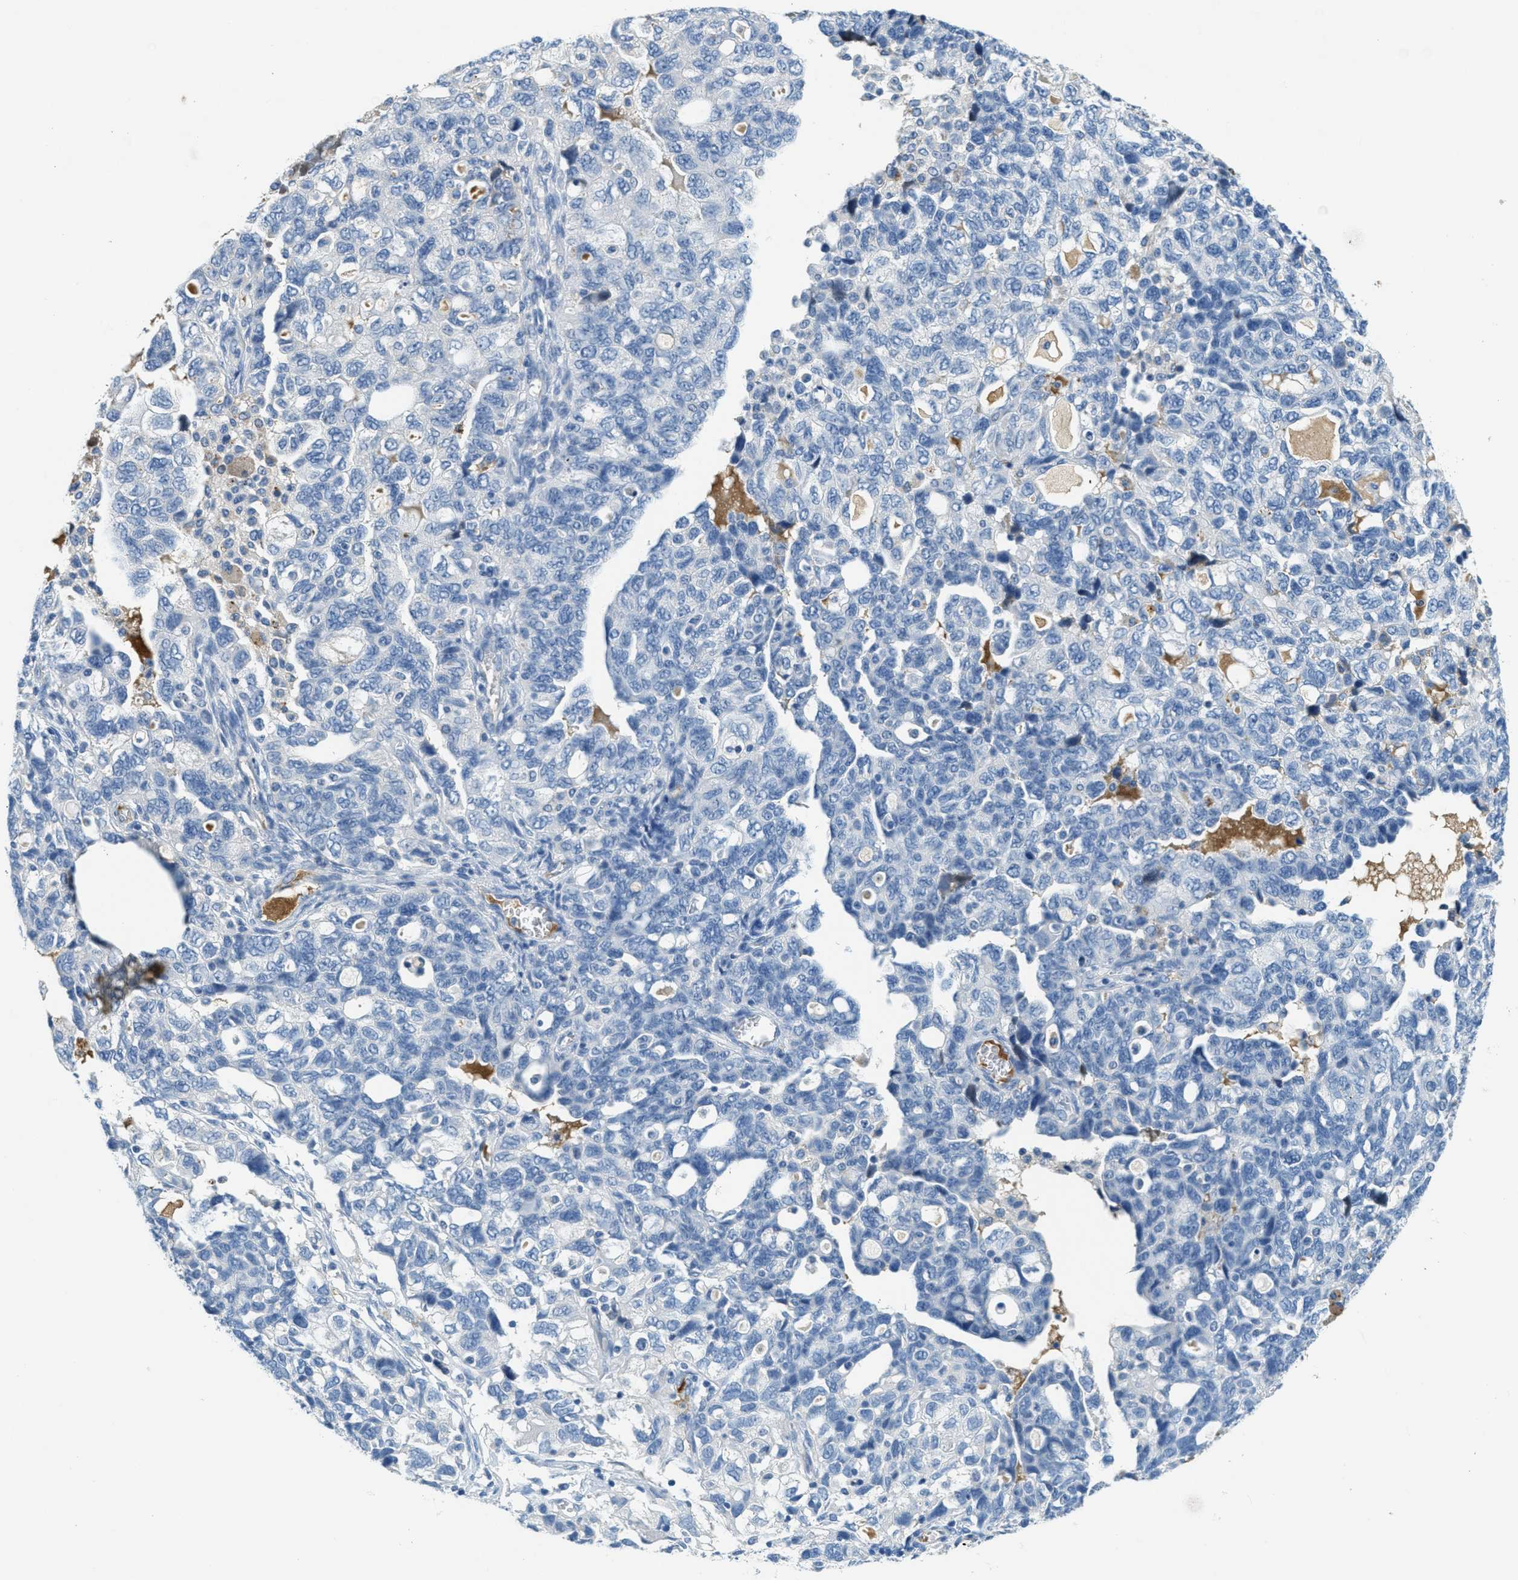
{"staining": {"intensity": "negative", "quantity": "none", "location": "none"}, "tissue": "ovarian cancer", "cell_type": "Tumor cells", "image_type": "cancer", "snomed": [{"axis": "morphology", "description": "Carcinoma, NOS"}, {"axis": "morphology", "description": "Cystadenocarcinoma, serous, NOS"}, {"axis": "topography", "description": "Ovary"}], "caption": "IHC photomicrograph of human ovarian carcinoma stained for a protein (brown), which shows no expression in tumor cells.", "gene": "A2M", "patient": {"sex": "female", "age": 69}}